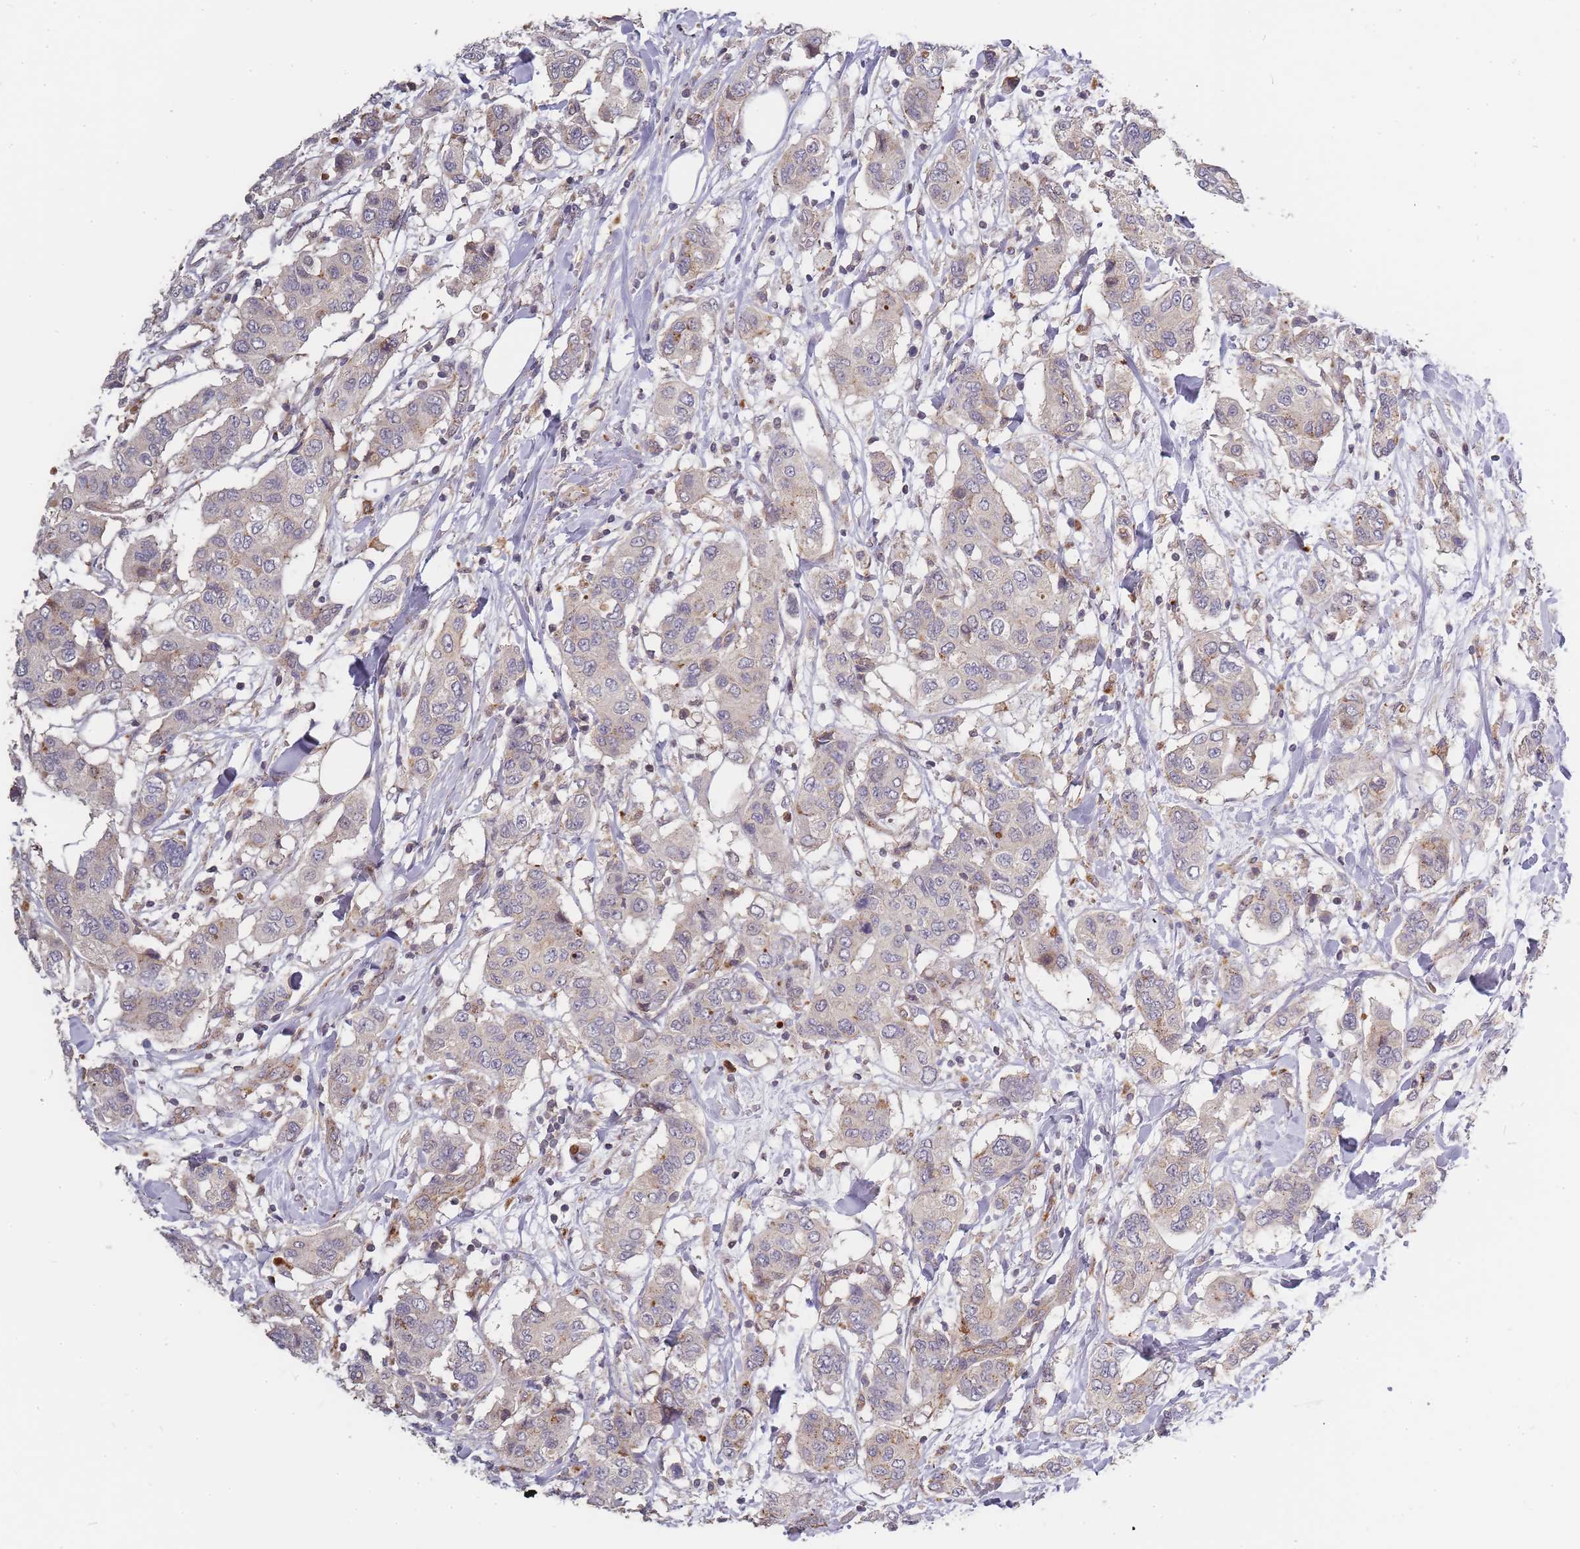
{"staining": {"intensity": "weak", "quantity": "25%-75%", "location": "cytoplasmic/membranous"}, "tissue": "breast cancer", "cell_type": "Tumor cells", "image_type": "cancer", "snomed": [{"axis": "morphology", "description": "Lobular carcinoma"}, {"axis": "topography", "description": "Breast"}], "caption": "Protein expression analysis of breast lobular carcinoma reveals weak cytoplasmic/membranous staining in approximately 25%-75% of tumor cells.", "gene": "ATG5", "patient": {"sex": "female", "age": 51}}